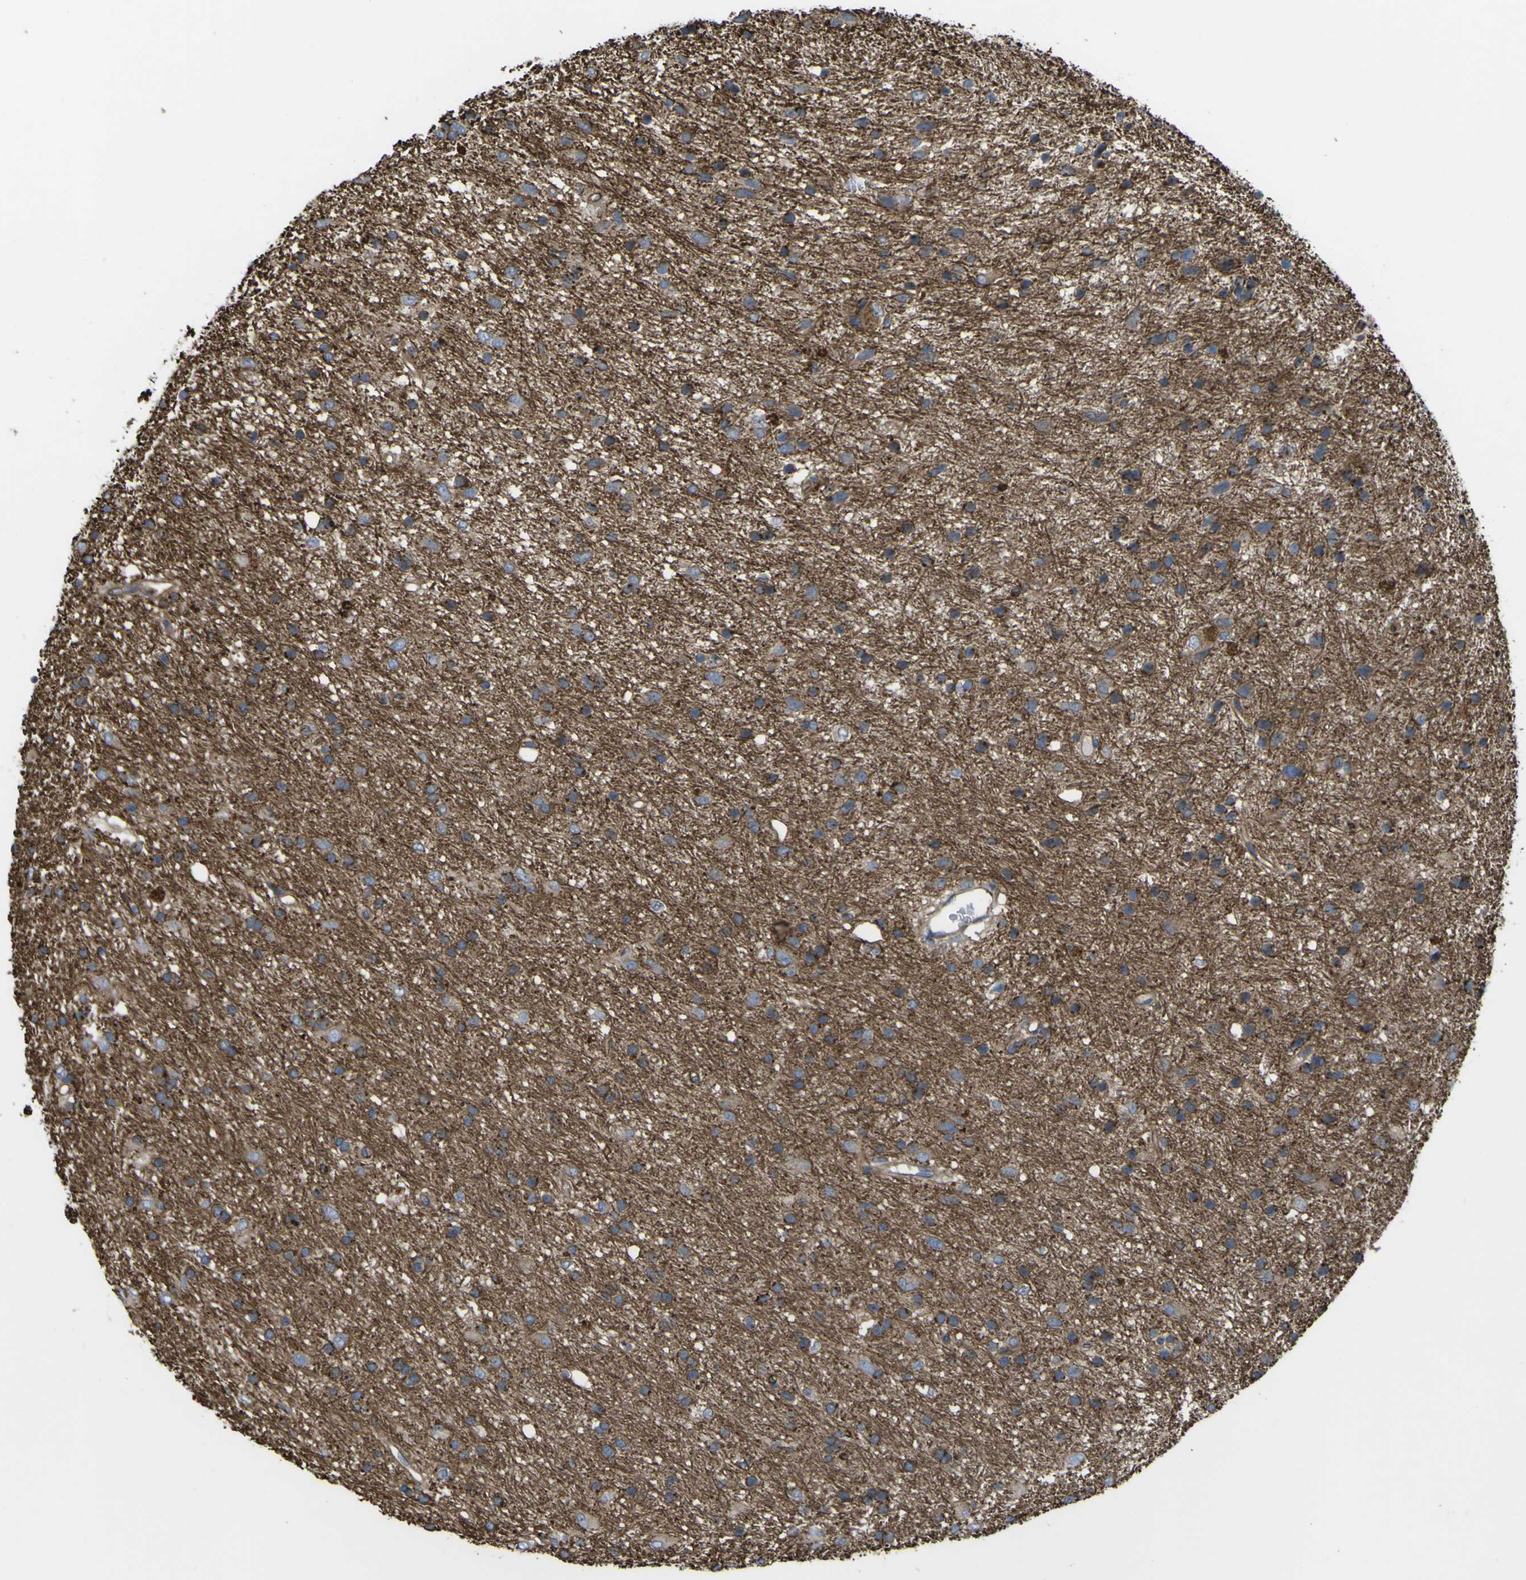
{"staining": {"intensity": "moderate", "quantity": "25%-75%", "location": "cytoplasmic/membranous"}, "tissue": "glioma", "cell_type": "Tumor cells", "image_type": "cancer", "snomed": [{"axis": "morphology", "description": "Glioma, malignant, Low grade"}, {"axis": "topography", "description": "Brain"}], "caption": "Immunohistochemical staining of human glioma demonstrates medium levels of moderate cytoplasmic/membranous positivity in approximately 25%-75% of tumor cells.", "gene": "FBXO30", "patient": {"sex": "male", "age": 77}}